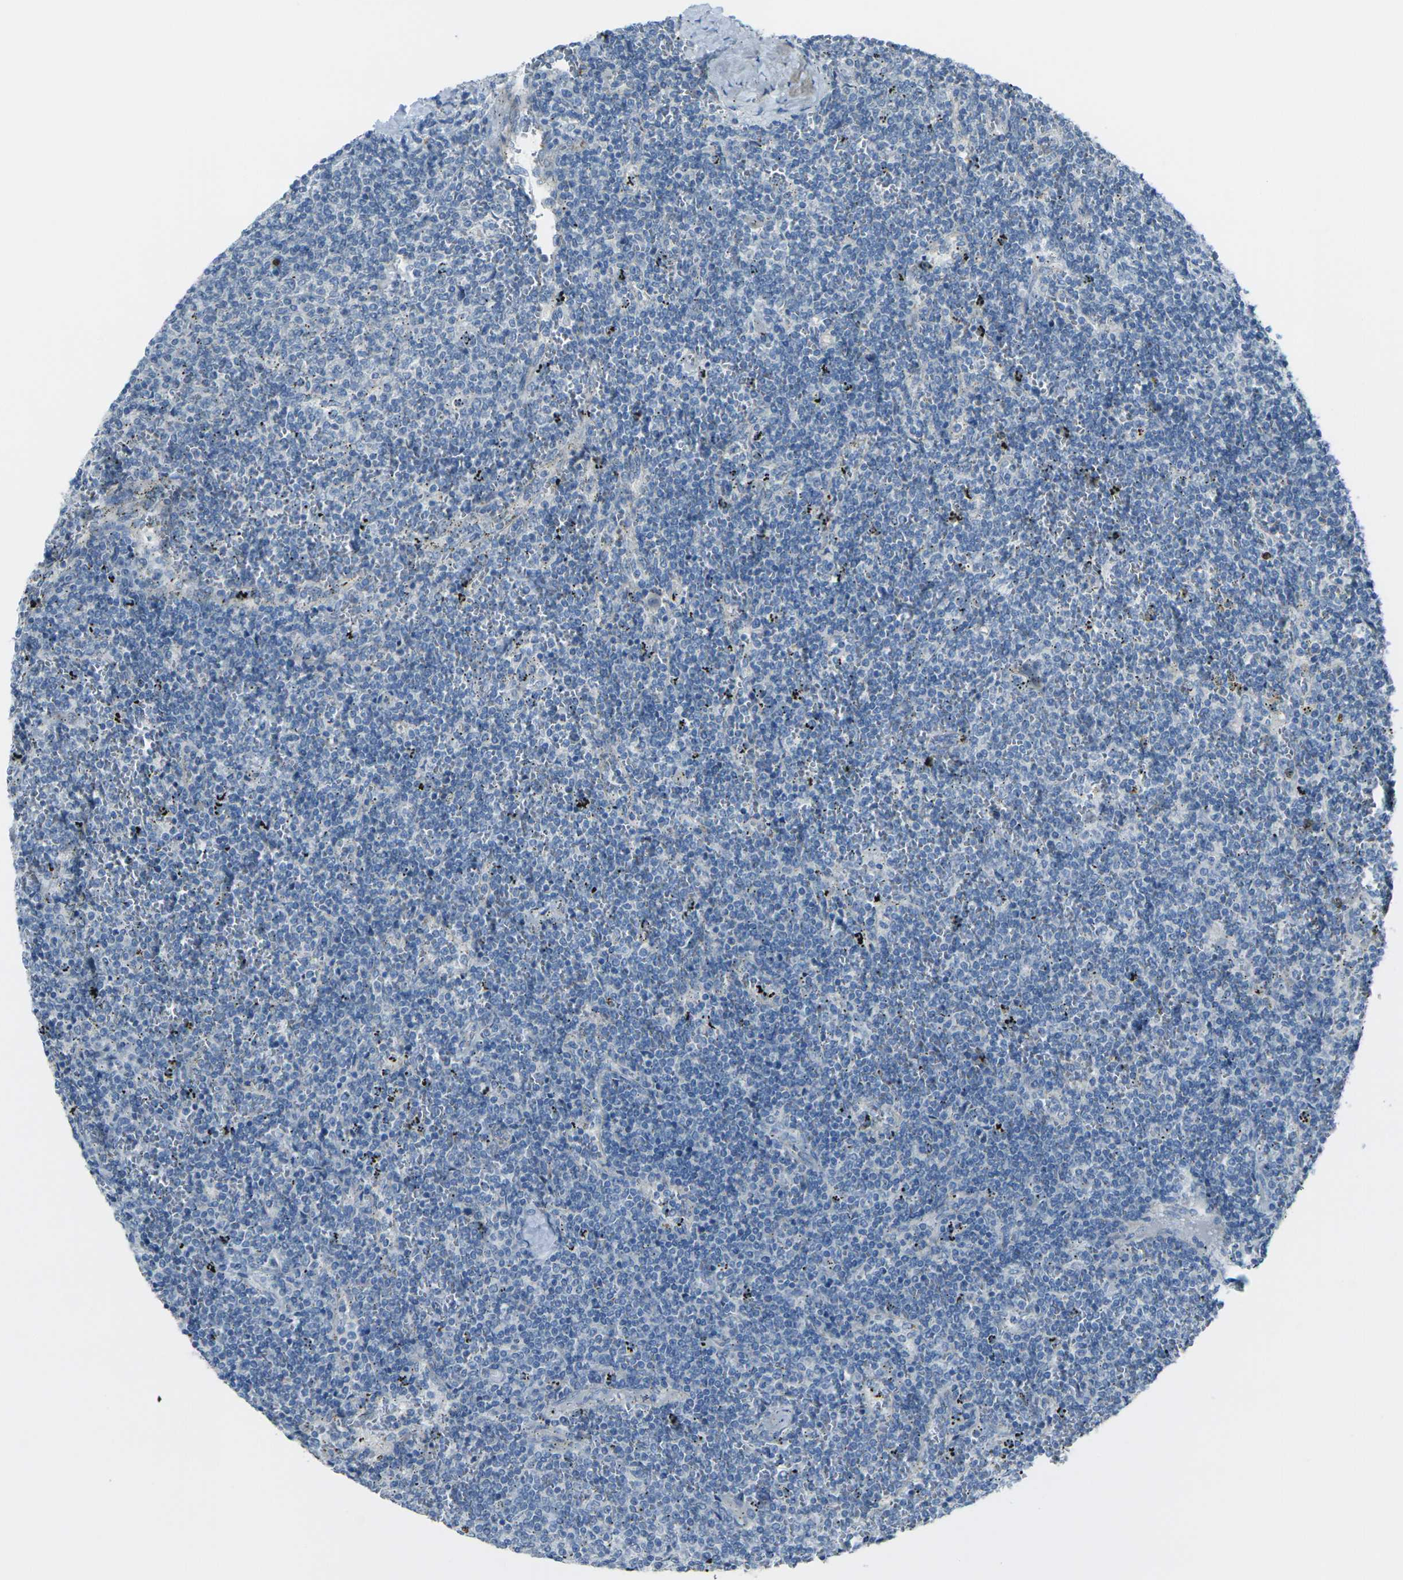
{"staining": {"intensity": "negative", "quantity": "none", "location": "none"}, "tissue": "lymphoma", "cell_type": "Tumor cells", "image_type": "cancer", "snomed": [{"axis": "morphology", "description": "Malignant lymphoma, non-Hodgkin's type, Low grade"}, {"axis": "topography", "description": "Spleen"}], "caption": "Malignant lymphoma, non-Hodgkin's type (low-grade) was stained to show a protein in brown. There is no significant expression in tumor cells. (DAB (3,3'-diaminobenzidine) IHC with hematoxylin counter stain).", "gene": "ANKRD46", "patient": {"sex": "female", "age": 50}}